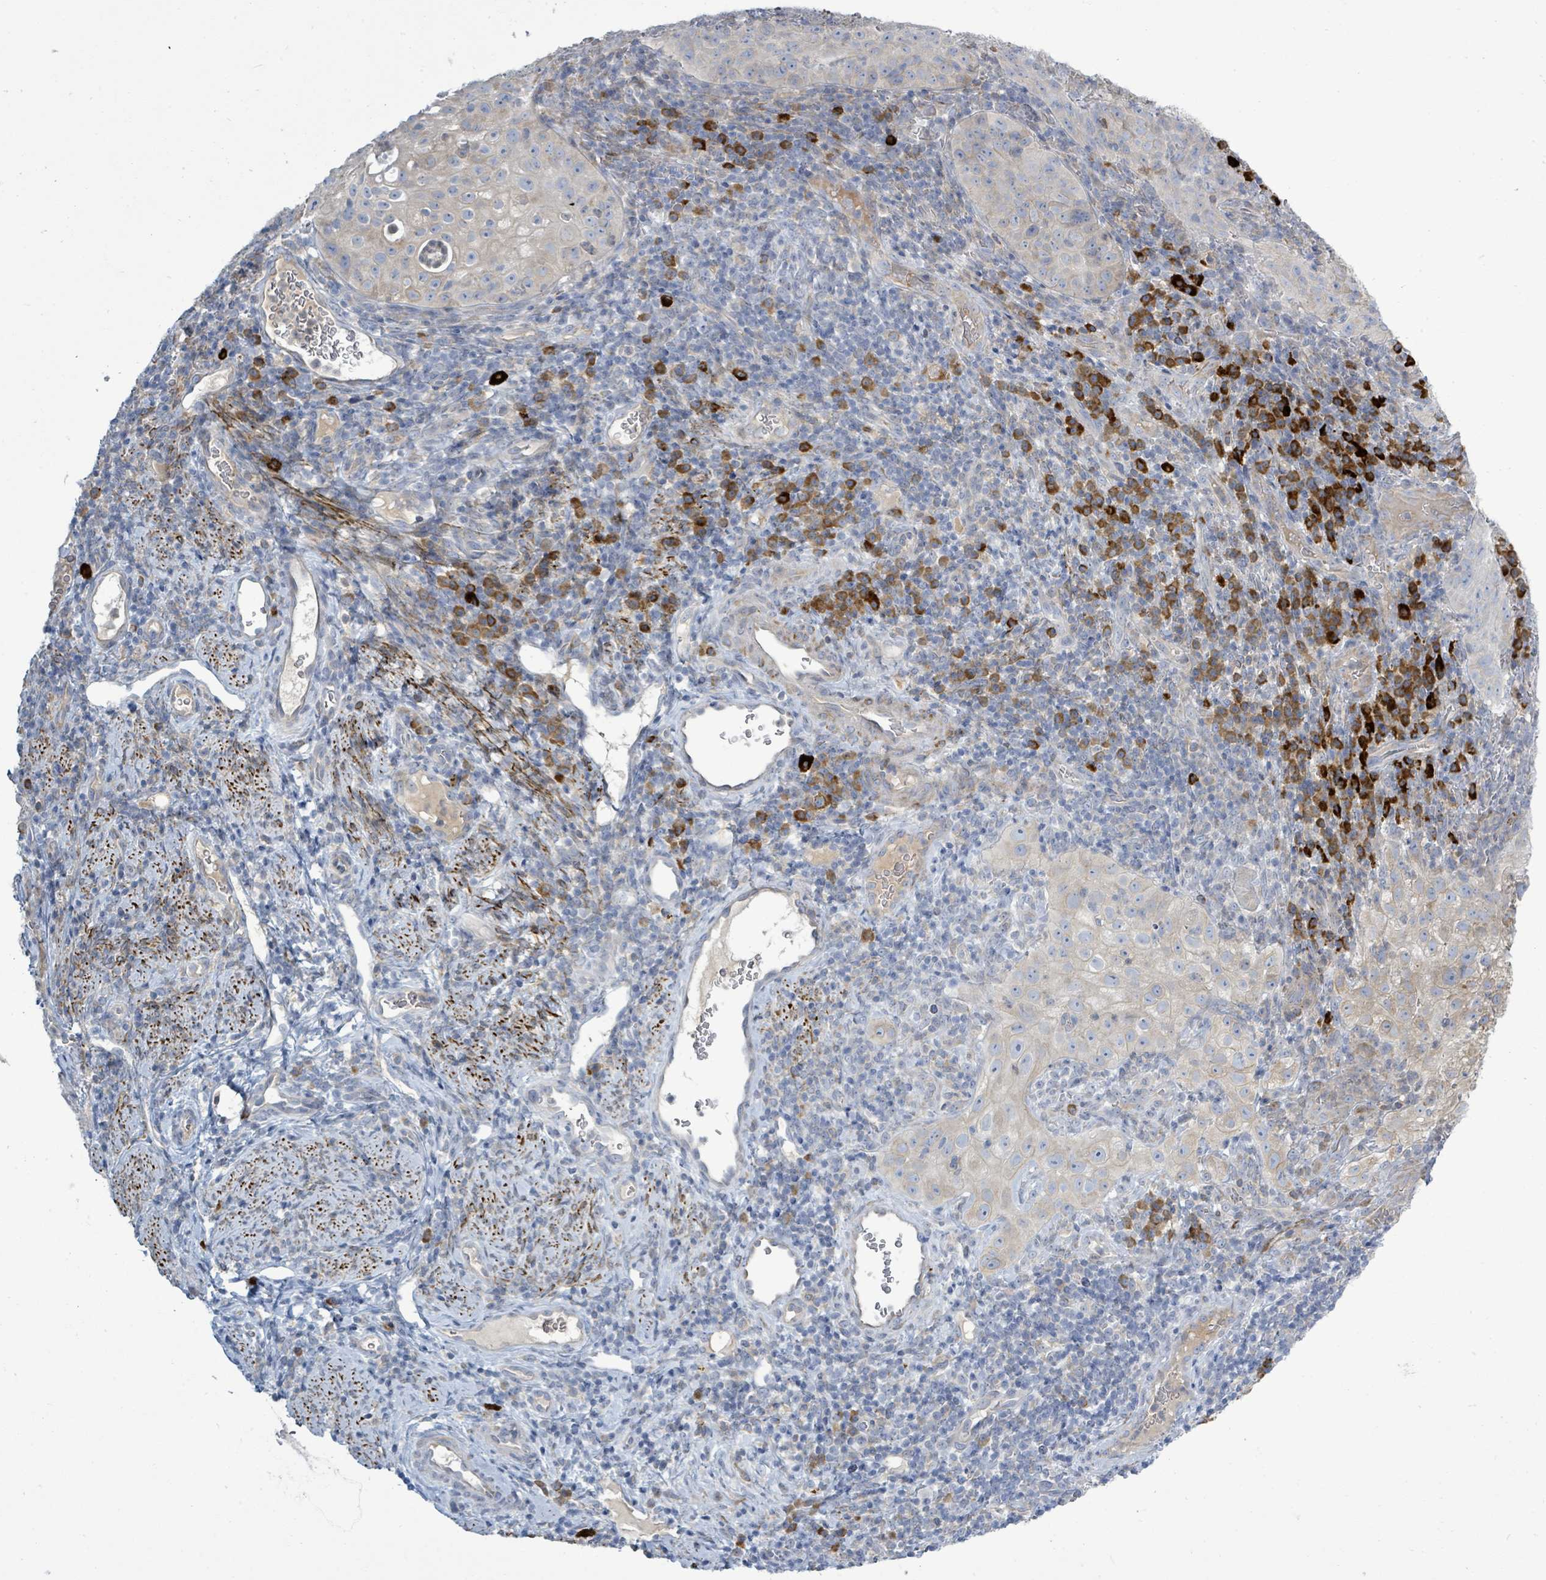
{"staining": {"intensity": "weak", "quantity": "<25%", "location": "cytoplasmic/membranous"}, "tissue": "cervical cancer", "cell_type": "Tumor cells", "image_type": "cancer", "snomed": [{"axis": "morphology", "description": "Squamous cell carcinoma, NOS"}, {"axis": "topography", "description": "Cervix"}], "caption": "Tumor cells are negative for brown protein staining in cervical cancer.", "gene": "SIRPB1", "patient": {"sex": "female", "age": 52}}